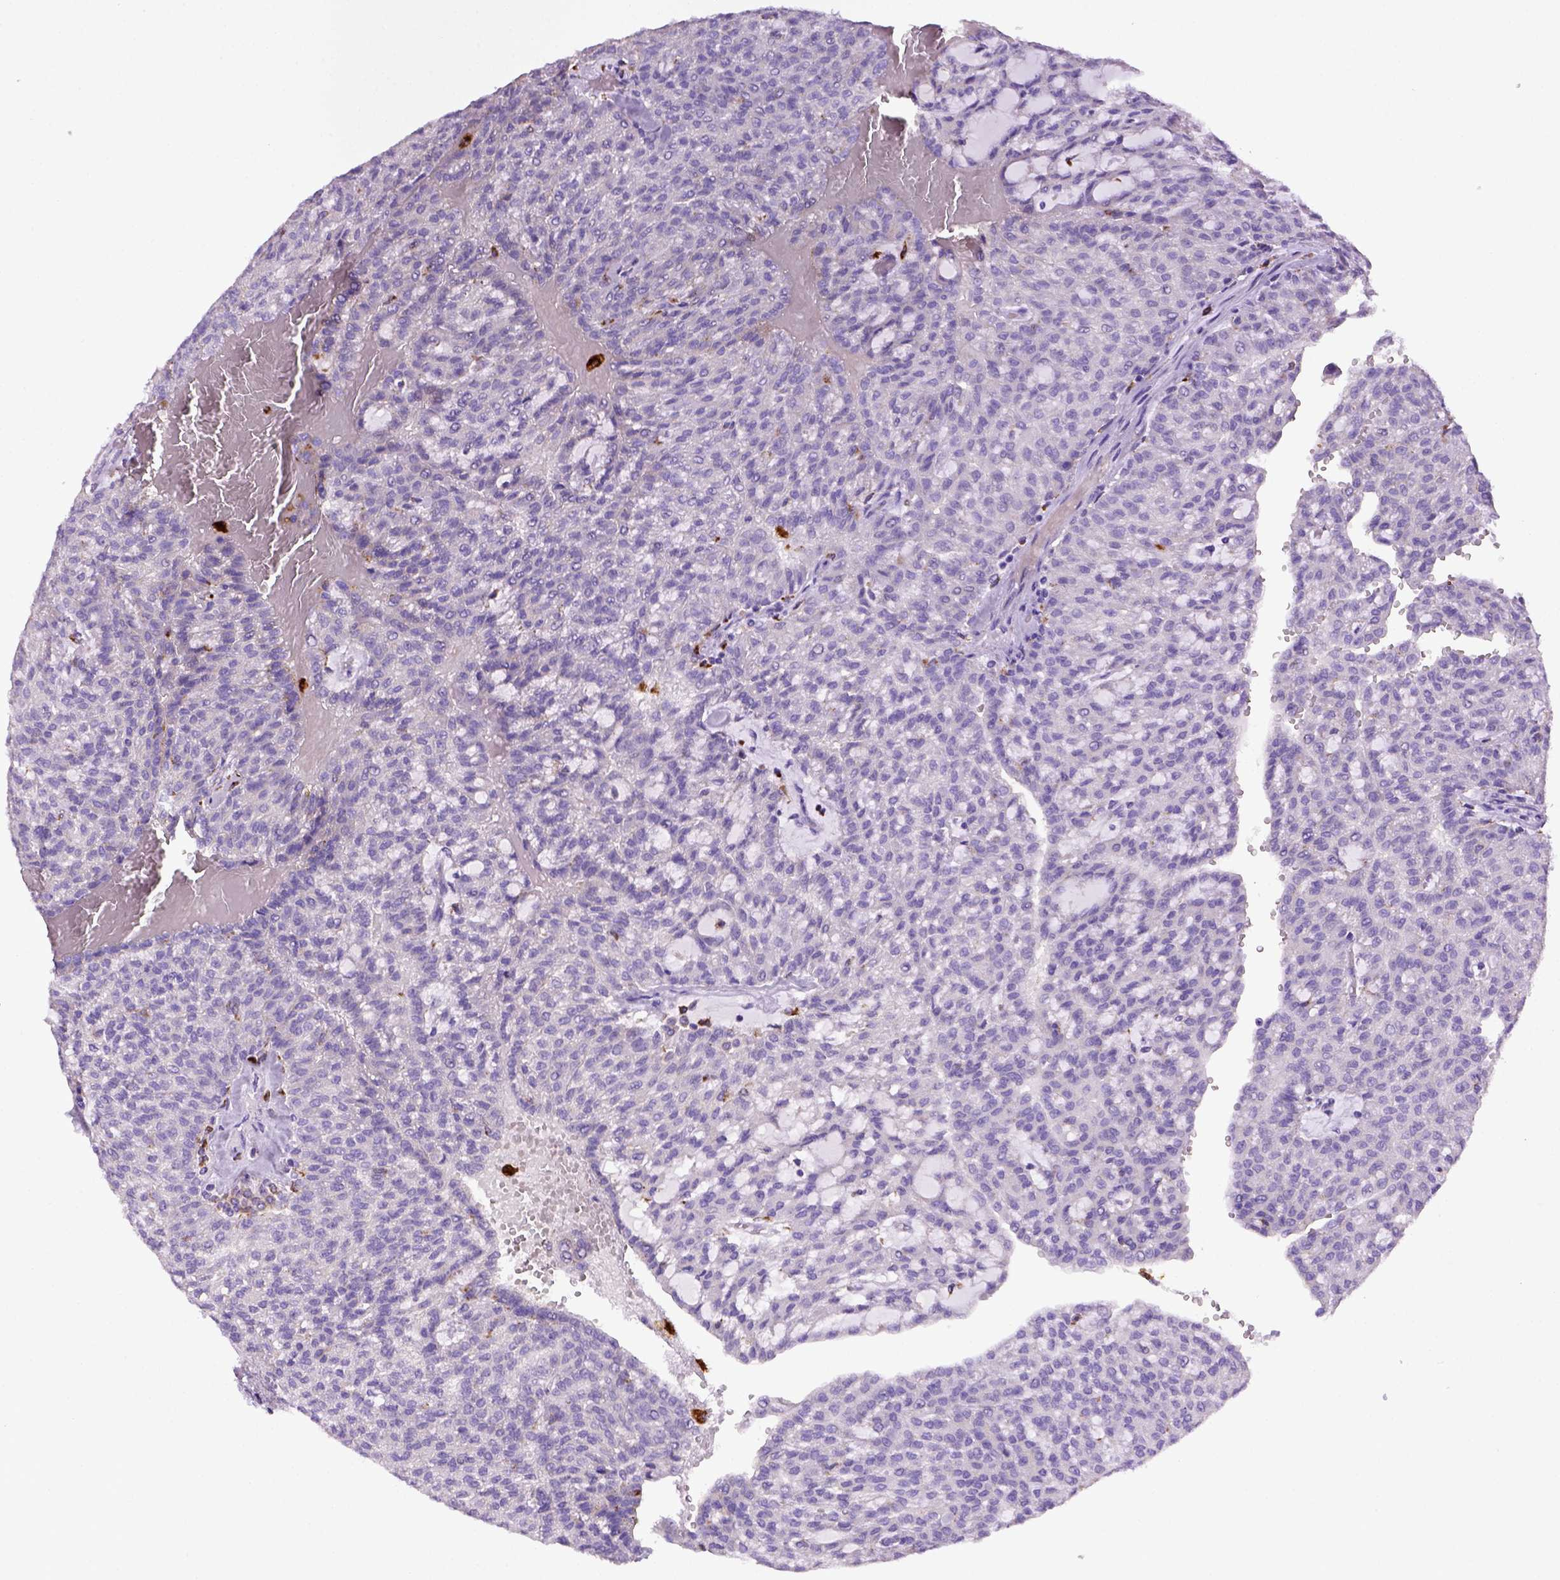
{"staining": {"intensity": "negative", "quantity": "none", "location": "none"}, "tissue": "renal cancer", "cell_type": "Tumor cells", "image_type": "cancer", "snomed": [{"axis": "morphology", "description": "Adenocarcinoma, NOS"}, {"axis": "topography", "description": "Kidney"}], "caption": "The histopathology image demonstrates no significant staining in tumor cells of renal cancer (adenocarcinoma). (DAB (3,3'-diaminobenzidine) immunohistochemistry with hematoxylin counter stain).", "gene": "CD68", "patient": {"sex": "male", "age": 63}}